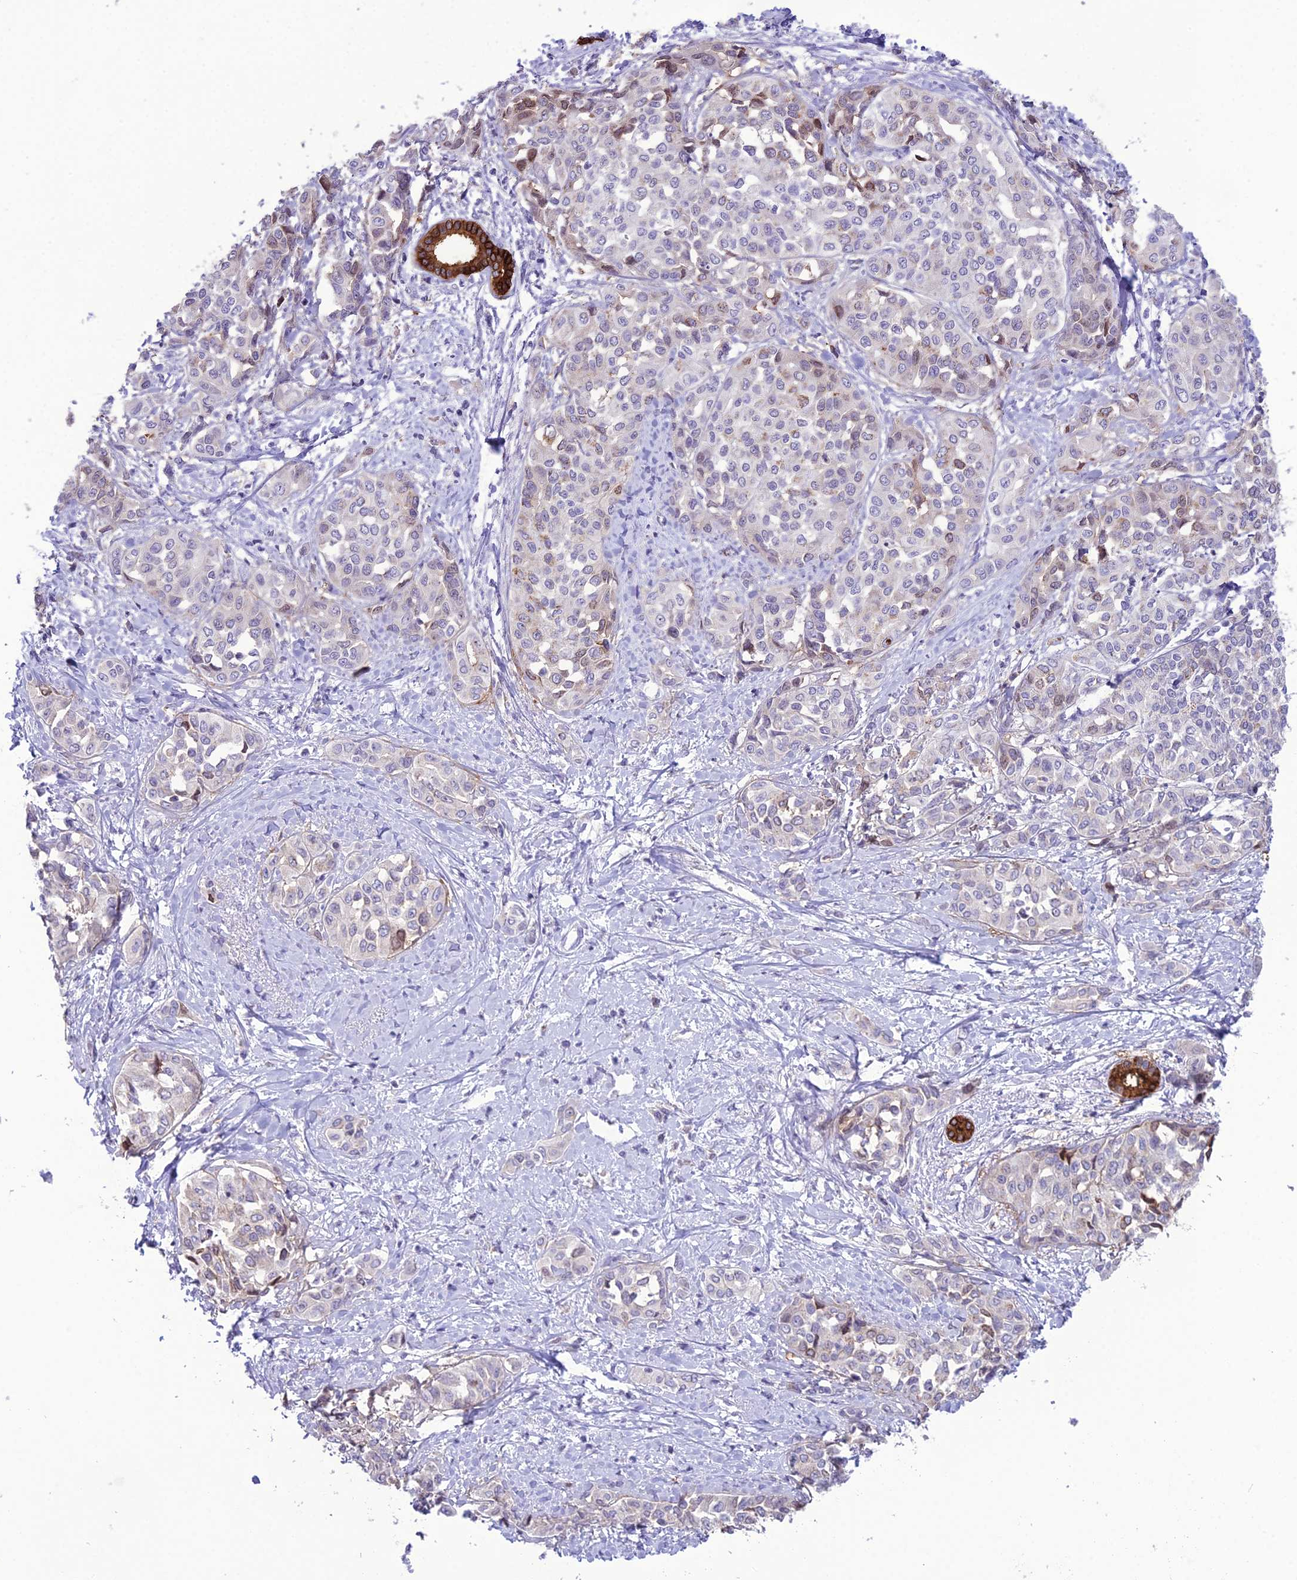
{"staining": {"intensity": "negative", "quantity": "none", "location": "none"}, "tissue": "liver cancer", "cell_type": "Tumor cells", "image_type": "cancer", "snomed": [{"axis": "morphology", "description": "Cholangiocarcinoma"}, {"axis": "topography", "description": "Liver"}], "caption": "A high-resolution micrograph shows immunohistochemistry staining of liver cancer (cholangiocarcinoma), which shows no significant staining in tumor cells. The staining was performed using DAB to visualize the protein expression in brown, while the nuclei were stained in blue with hematoxylin (Magnification: 20x).", "gene": "RPS26", "patient": {"sex": "female", "age": 77}}